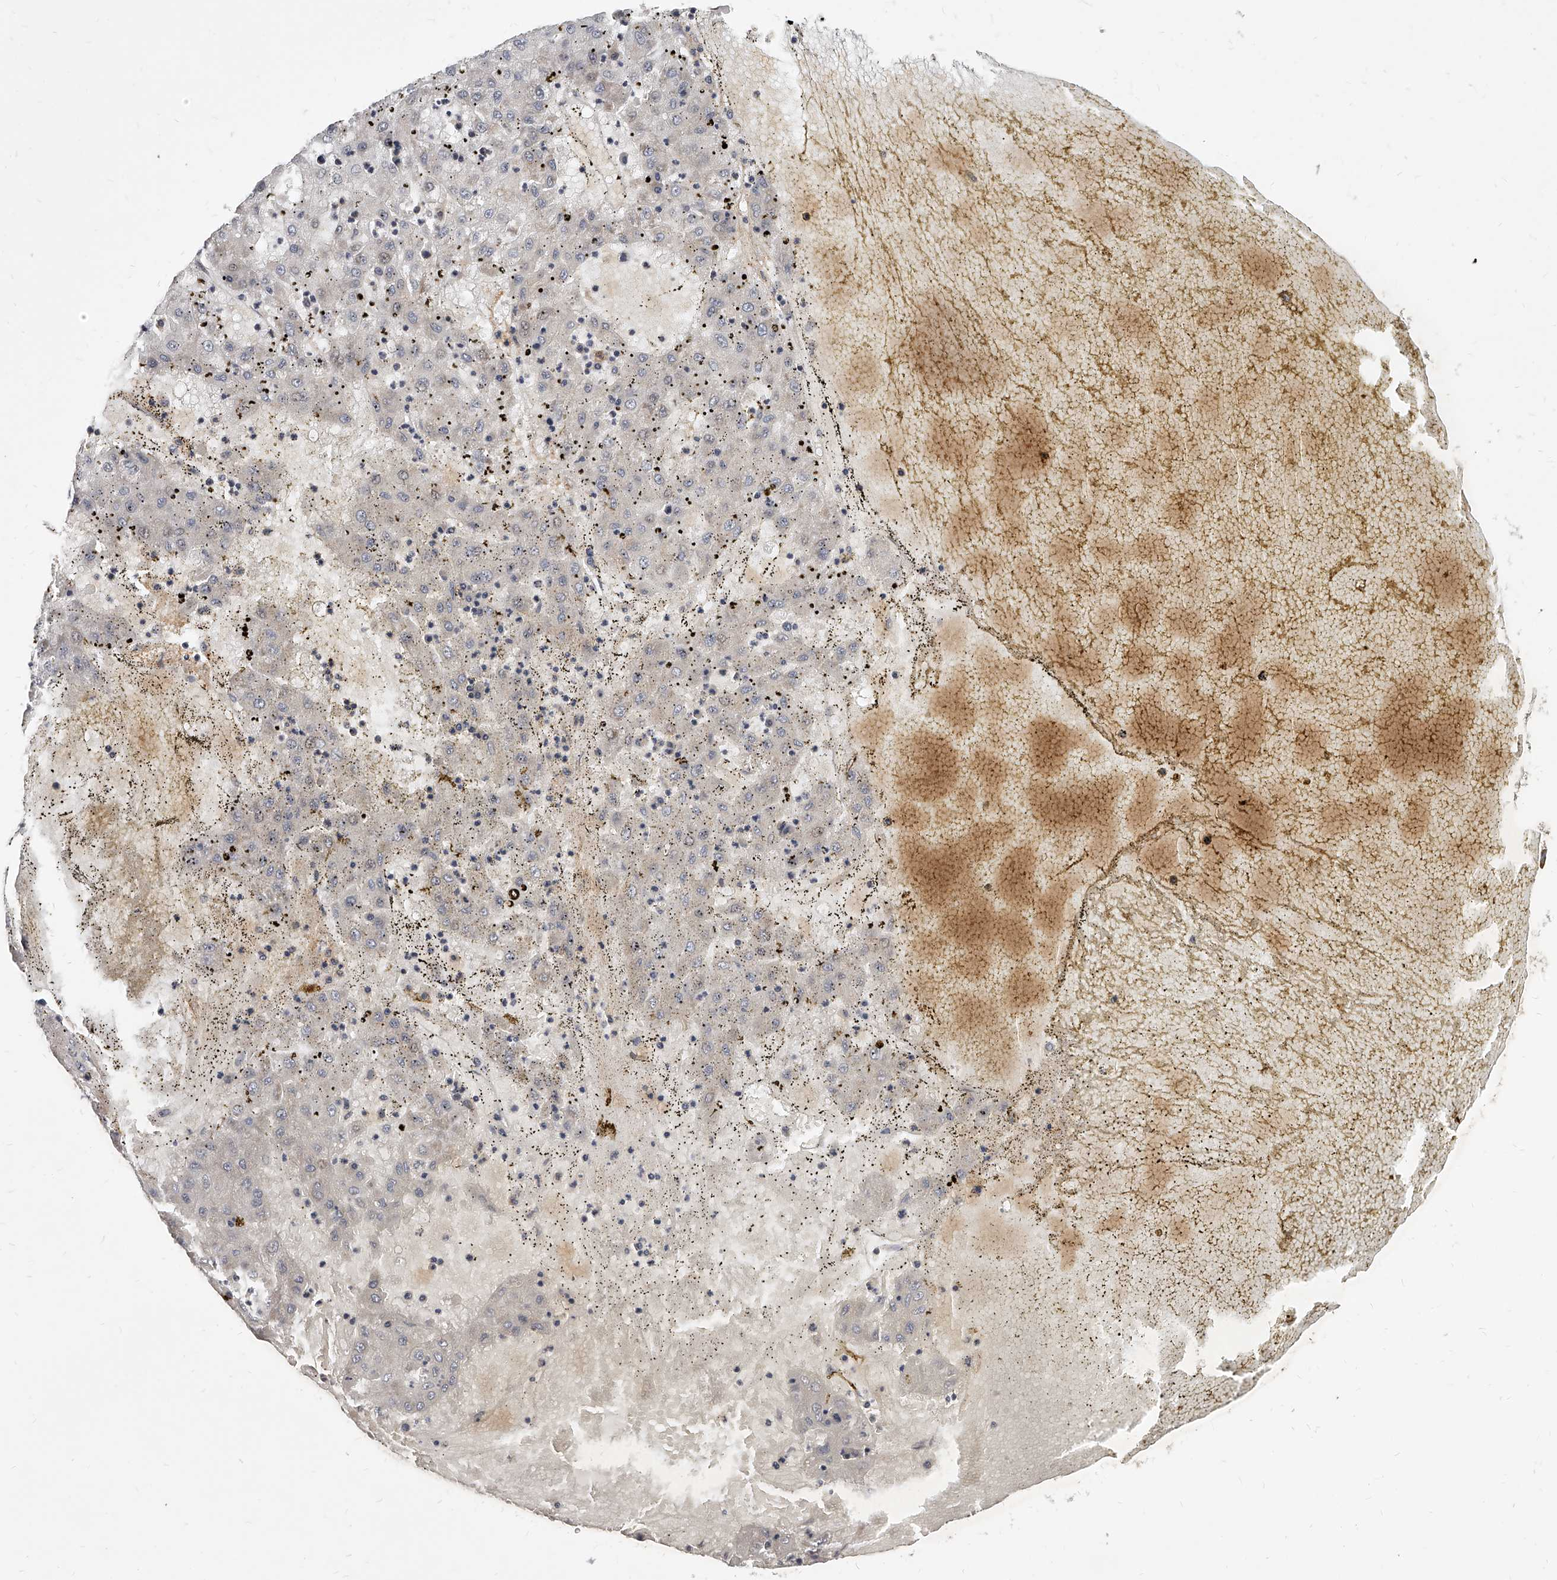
{"staining": {"intensity": "negative", "quantity": "none", "location": "none"}, "tissue": "liver cancer", "cell_type": "Tumor cells", "image_type": "cancer", "snomed": [{"axis": "morphology", "description": "Carcinoma, Hepatocellular, NOS"}, {"axis": "topography", "description": "Liver"}], "caption": "Liver hepatocellular carcinoma stained for a protein using IHC shows no staining tumor cells.", "gene": "SLC37A1", "patient": {"sex": "male", "age": 72}}